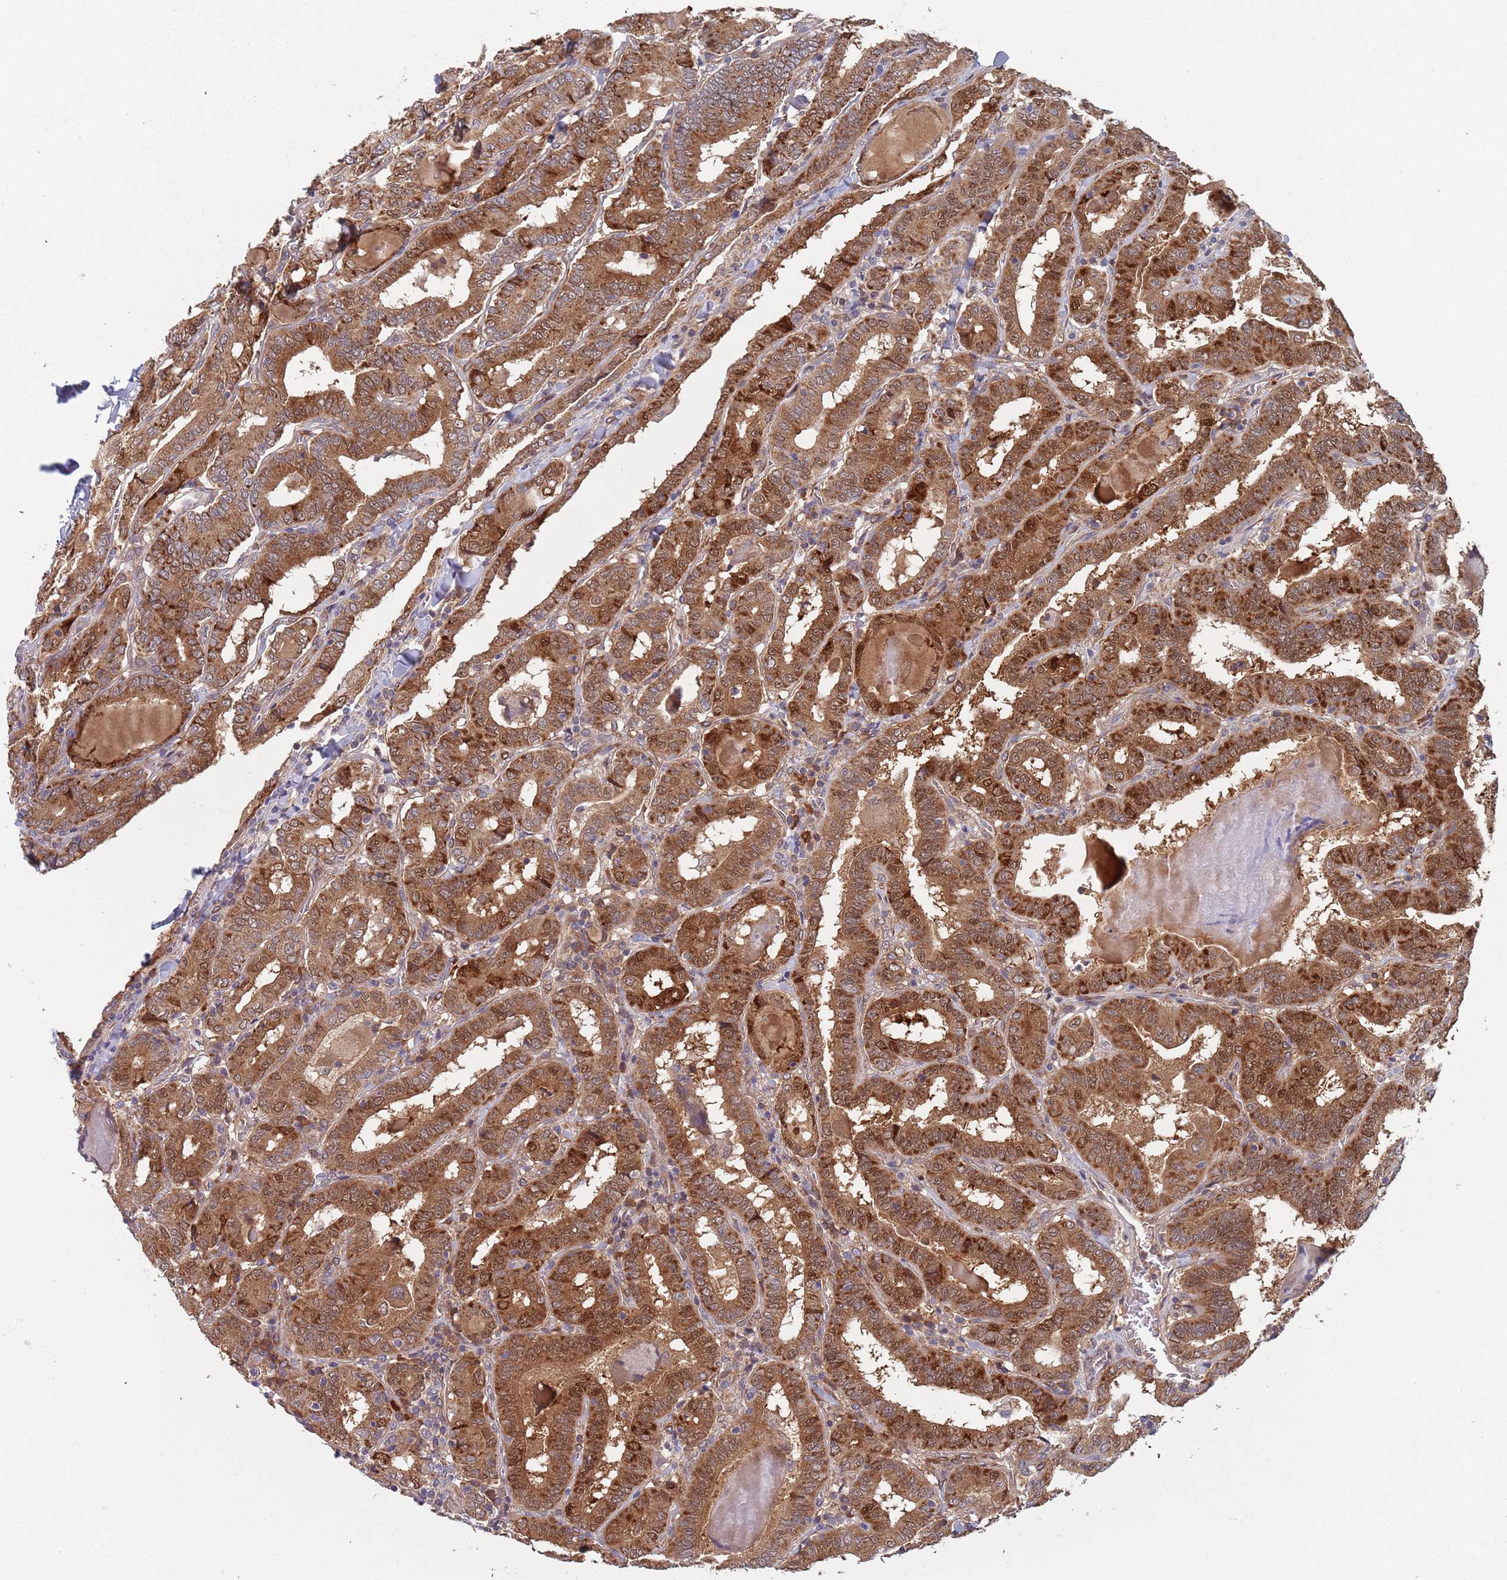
{"staining": {"intensity": "strong", "quantity": ">75%", "location": "cytoplasmic/membranous"}, "tissue": "thyroid cancer", "cell_type": "Tumor cells", "image_type": "cancer", "snomed": [{"axis": "morphology", "description": "Papillary adenocarcinoma, NOS"}, {"axis": "topography", "description": "Thyroid gland"}], "caption": "DAB (3,3'-diaminobenzidine) immunohistochemical staining of thyroid cancer demonstrates strong cytoplasmic/membranous protein expression in about >75% of tumor cells.", "gene": "ZNF140", "patient": {"sex": "female", "age": 72}}